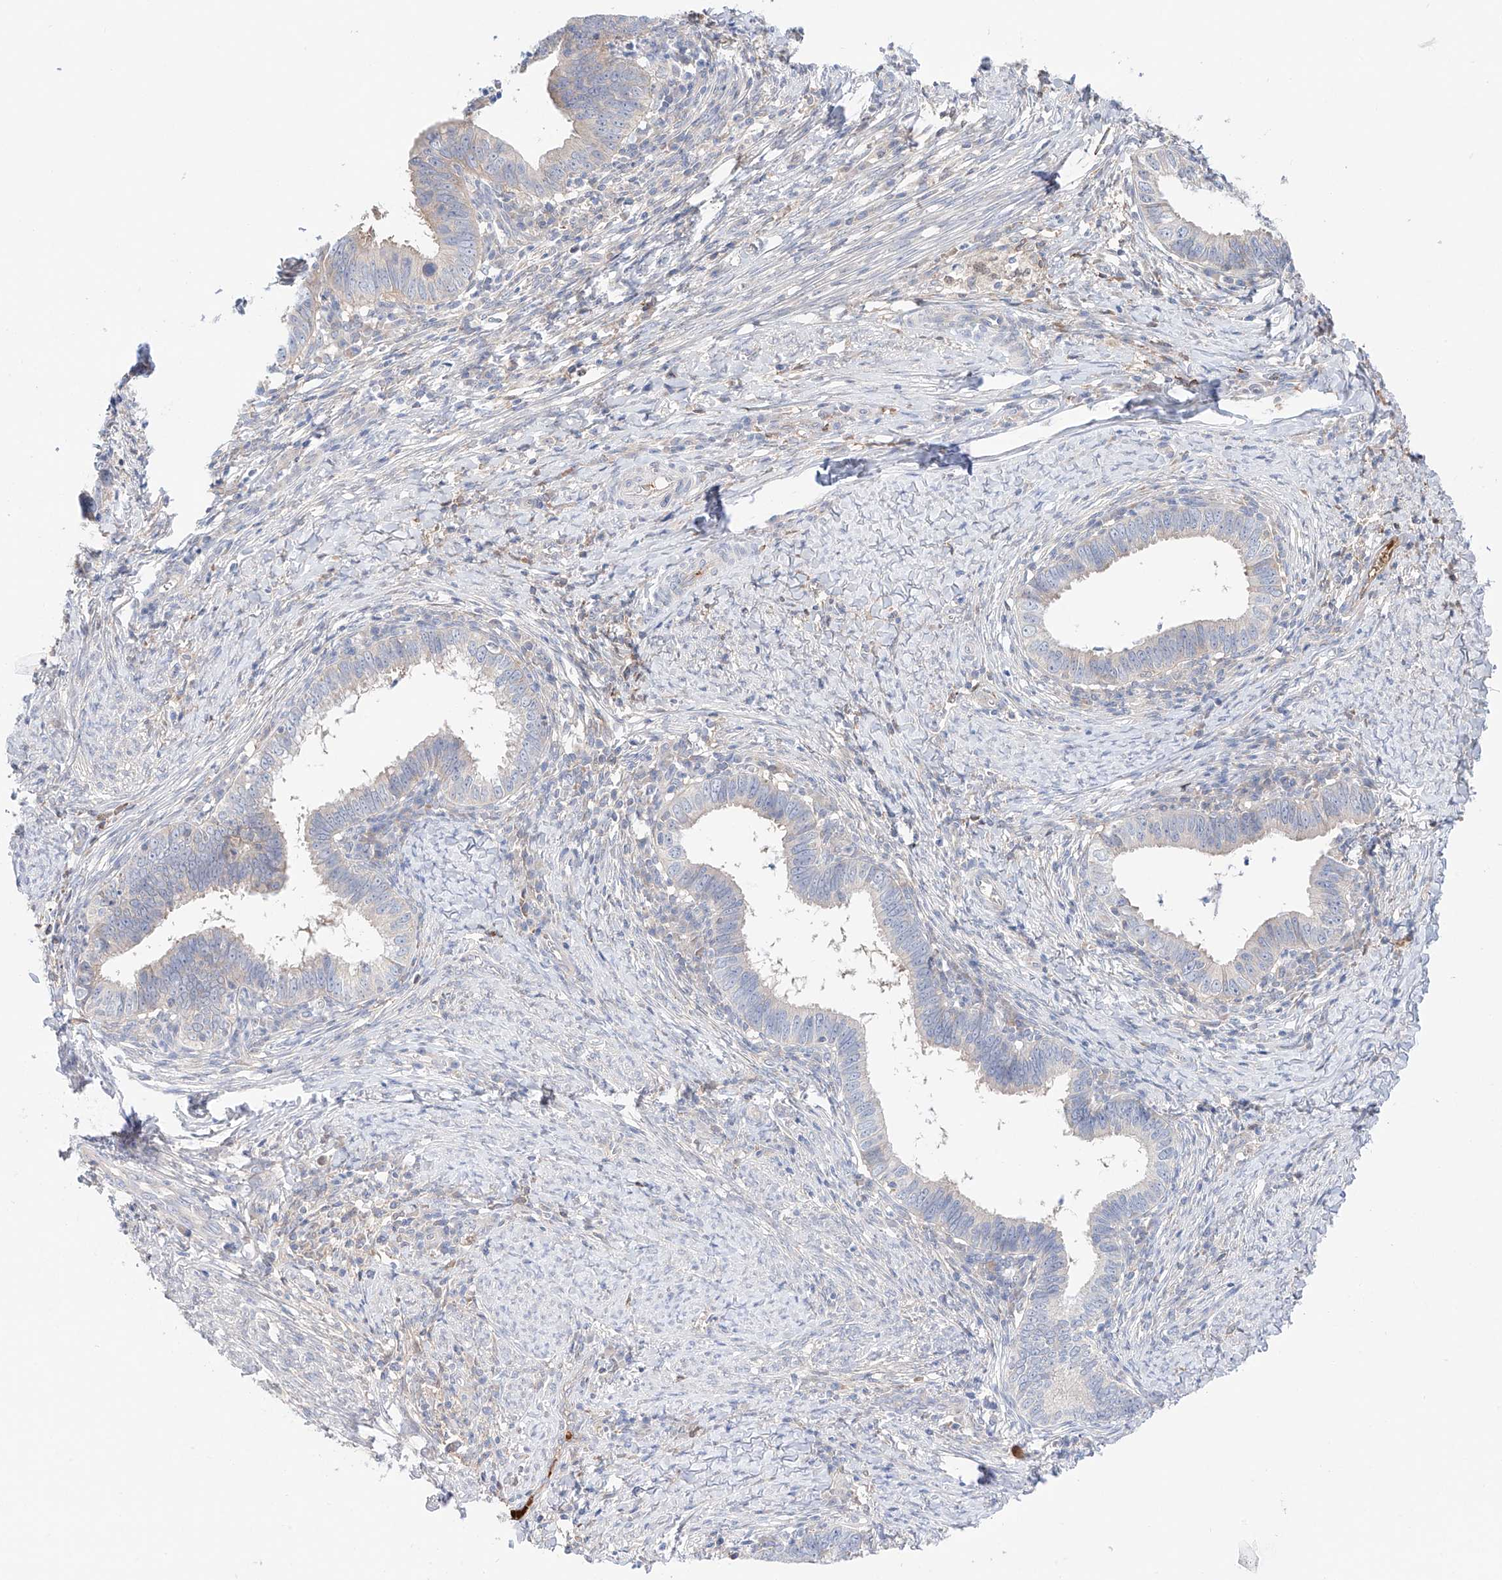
{"staining": {"intensity": "negative", "quantity": "none", "location": "none"}, "tissue": "cervical cancer", "cell_type": "Tumor cells", "image_type": "cancer", "snomed": [{"axis": "morphology", "description": "Adenocarcinoma, NOS"}, {"axis": "topography", "description": "Cervix"}], "caption": "High magnification brightfield microscopy of adenocarcinoma (cervical) stained with DAB (brown) and counterstained with hematoxylin (blue): tumor cells show no significant positivity.", "gene": "PGGT1B", "patient": {"sex": "female", "age": 36}}